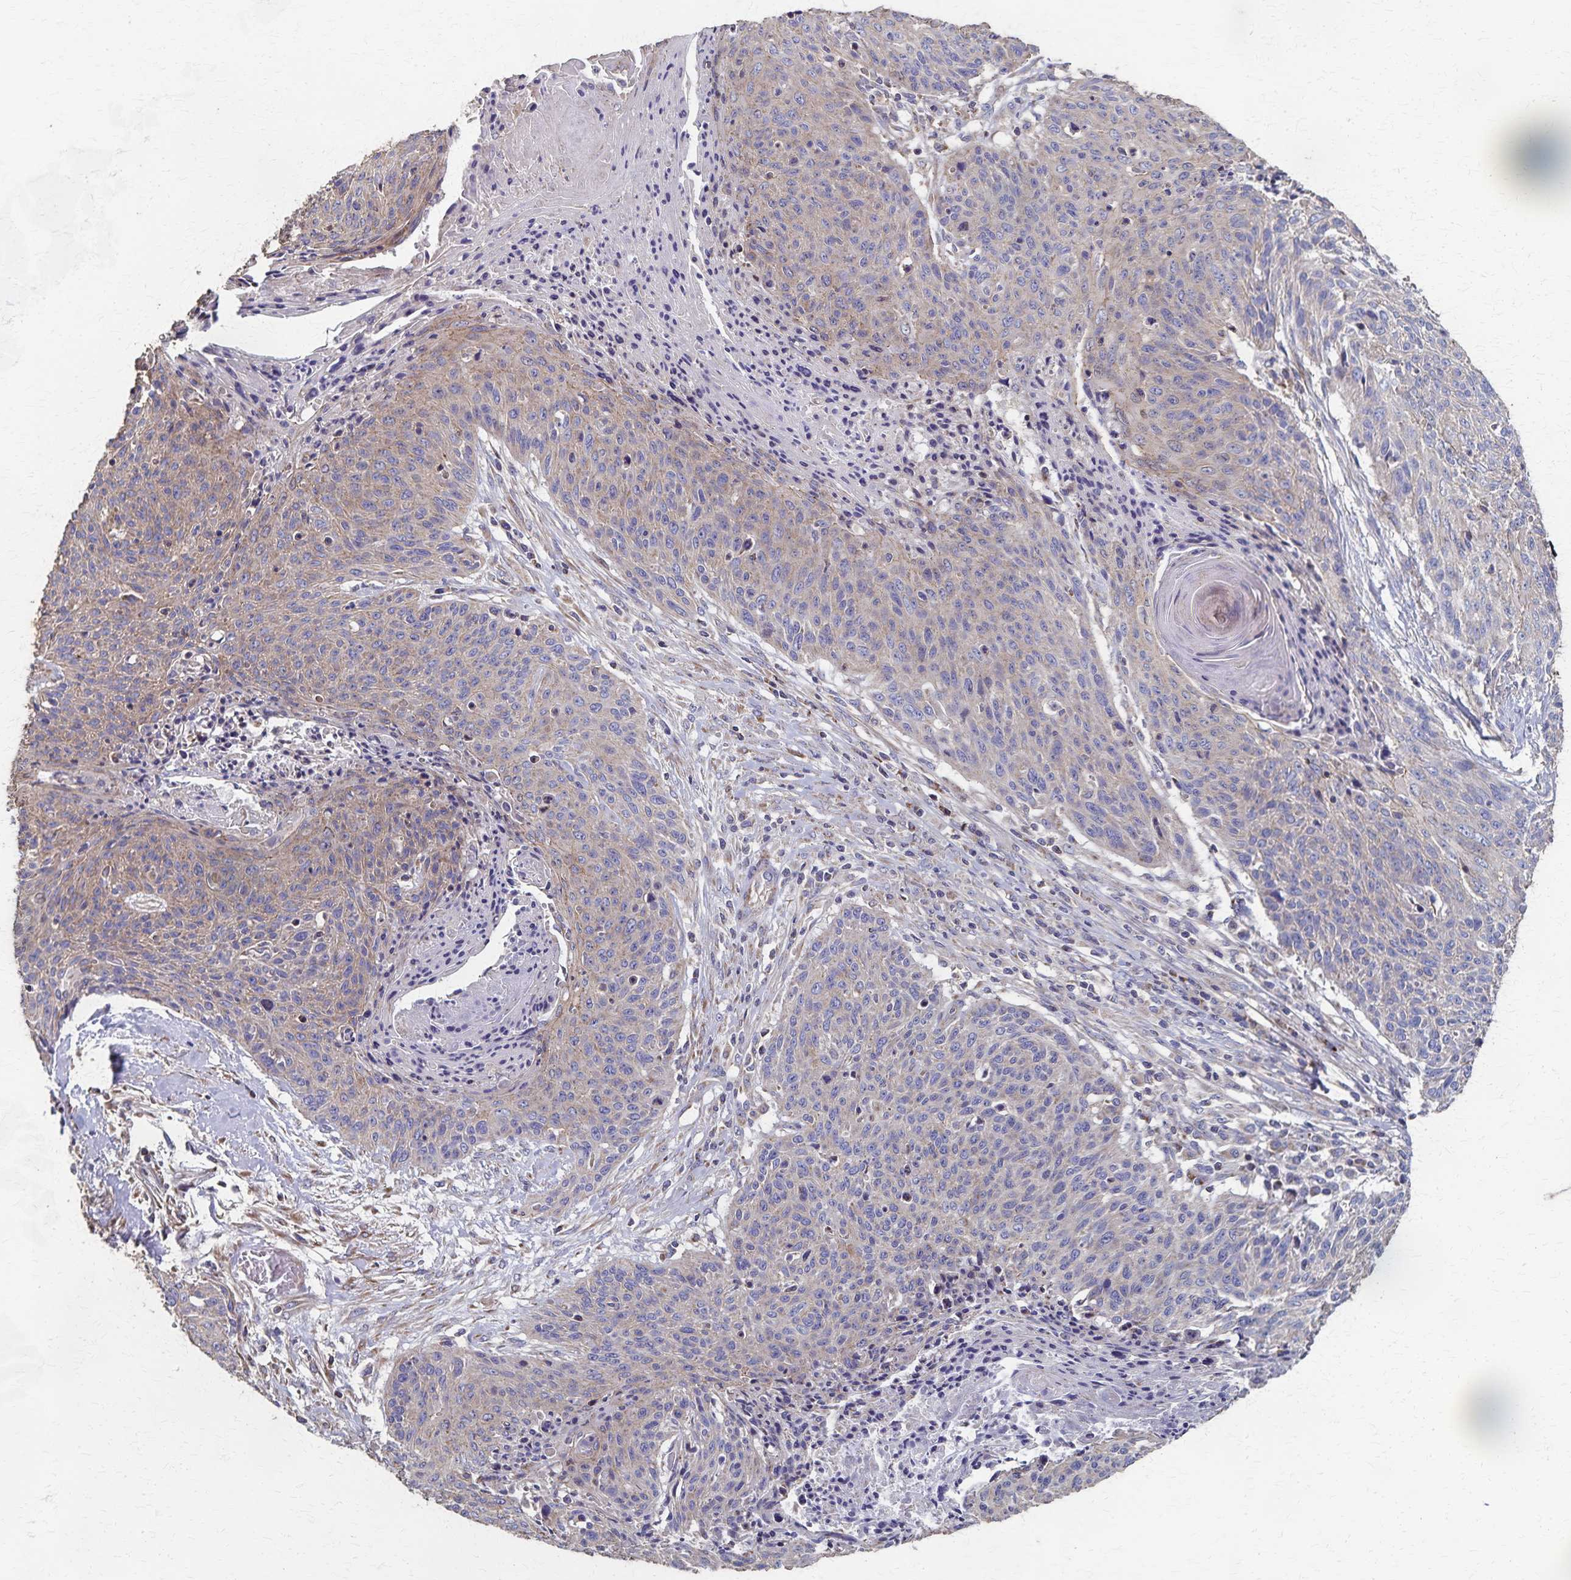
{"staining": {"intensity": "weak", "quantity": "<25%", "location": "cytoplasmic/membranous"}, "tissue": "cervical cancer", "cell_type": "Tumor cells", "image_type": "cancer", "snomed": [{"axis": "morphology", "description": "Squamous cell carcinoma, NOS"}, {"axis": "topography", "description": "Cervix"}], "caption": "The IHC micrograph has no significant expression in tumor cells of cervical cancer (squamous cell carcinoma) tissue.", "gene": "PGAP2", "patient": {"sex": "female", "age": 45}}